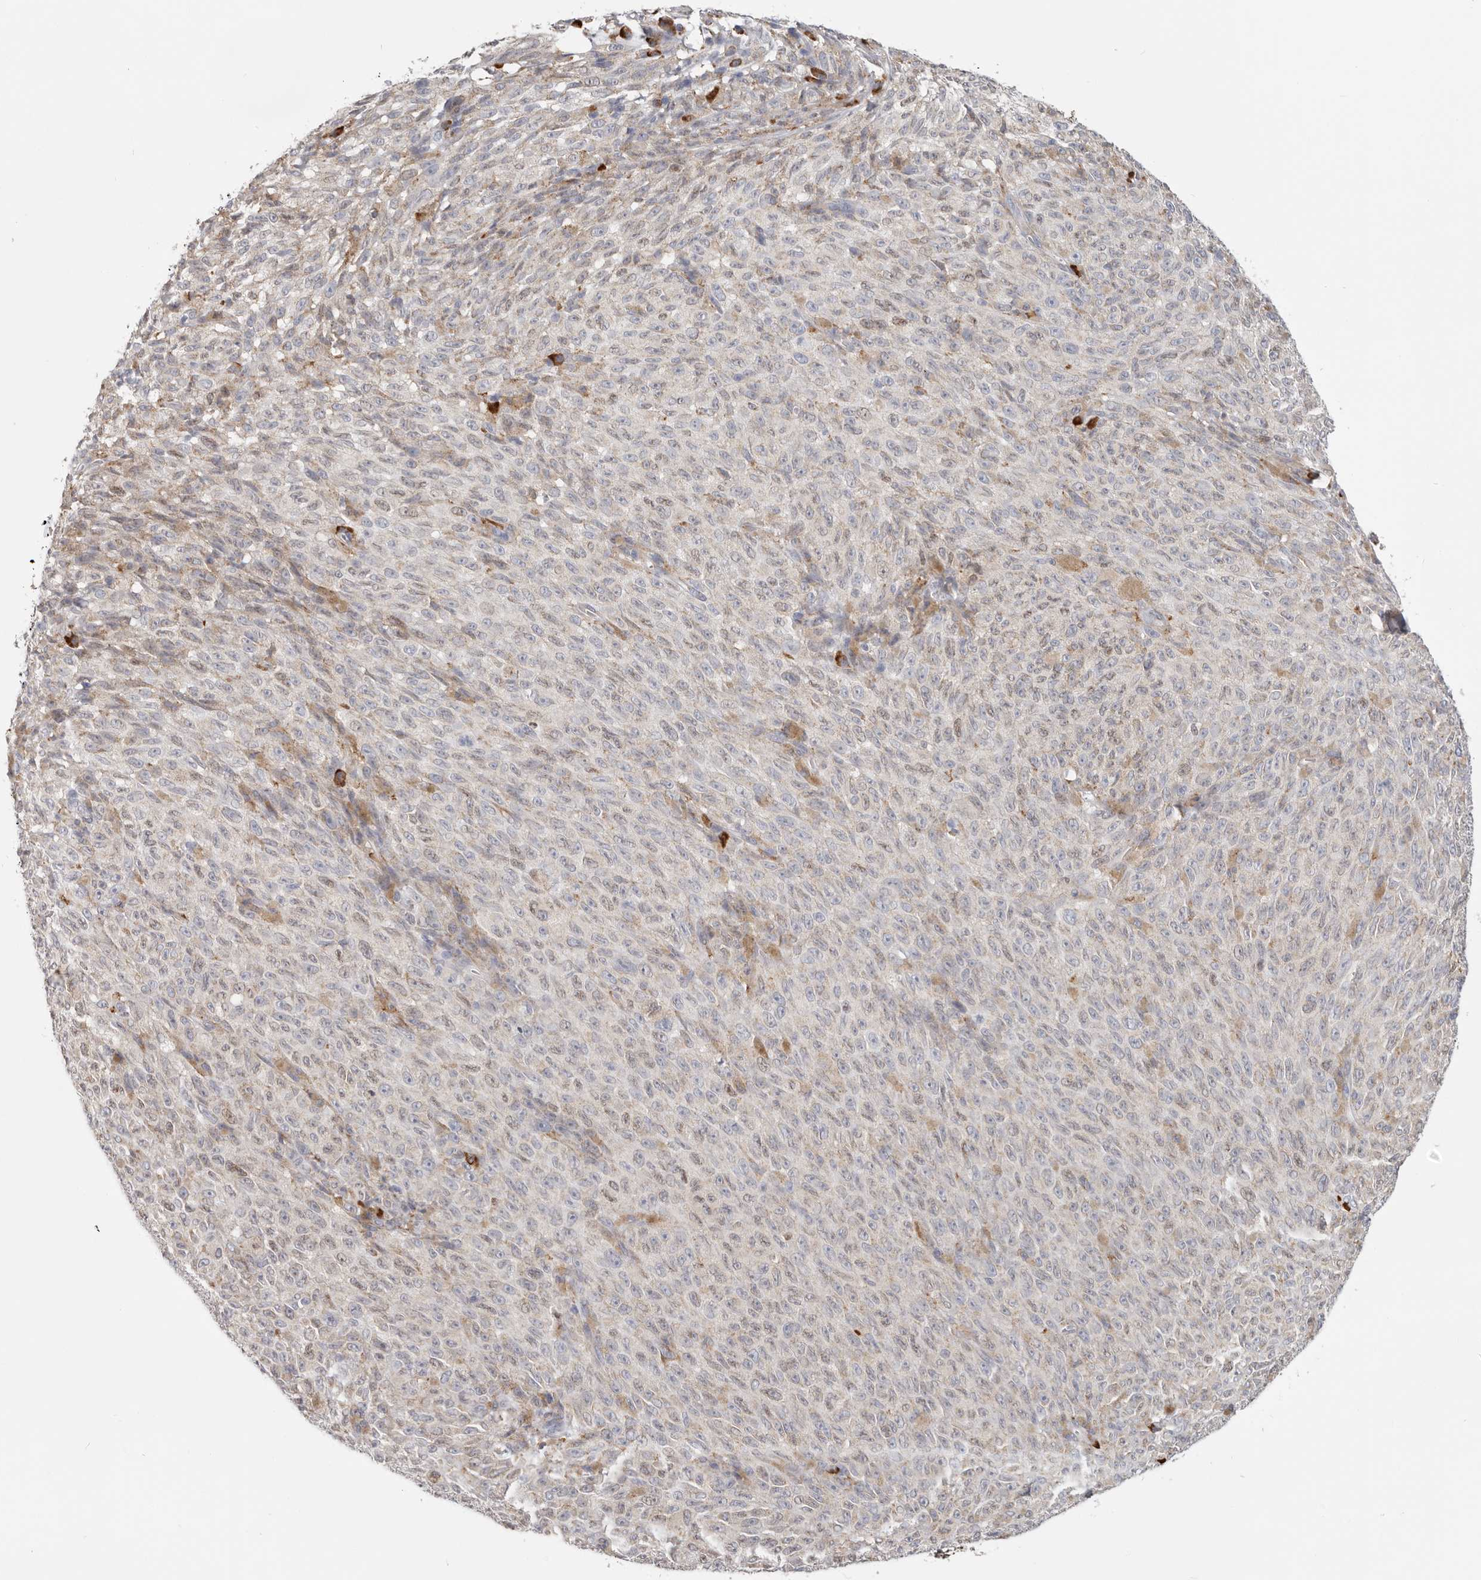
{"staining": {"intensity": "negative", "quantity": "none", "location": "none"}, "tissue": "melanoma", "cell_type": "Tumor cells", "image_type": "cancer", "snomed": [{"axis": "morphology", "description": "Malignant melanoma, NOS"}, {"axis": "topography", "description": "Skin"}], "caption": "Protein analysis of malignant melanoma shows no significant staining in tumor cells.", "gene": "IL32", "patient": {"sex": "female", "age": 82}}